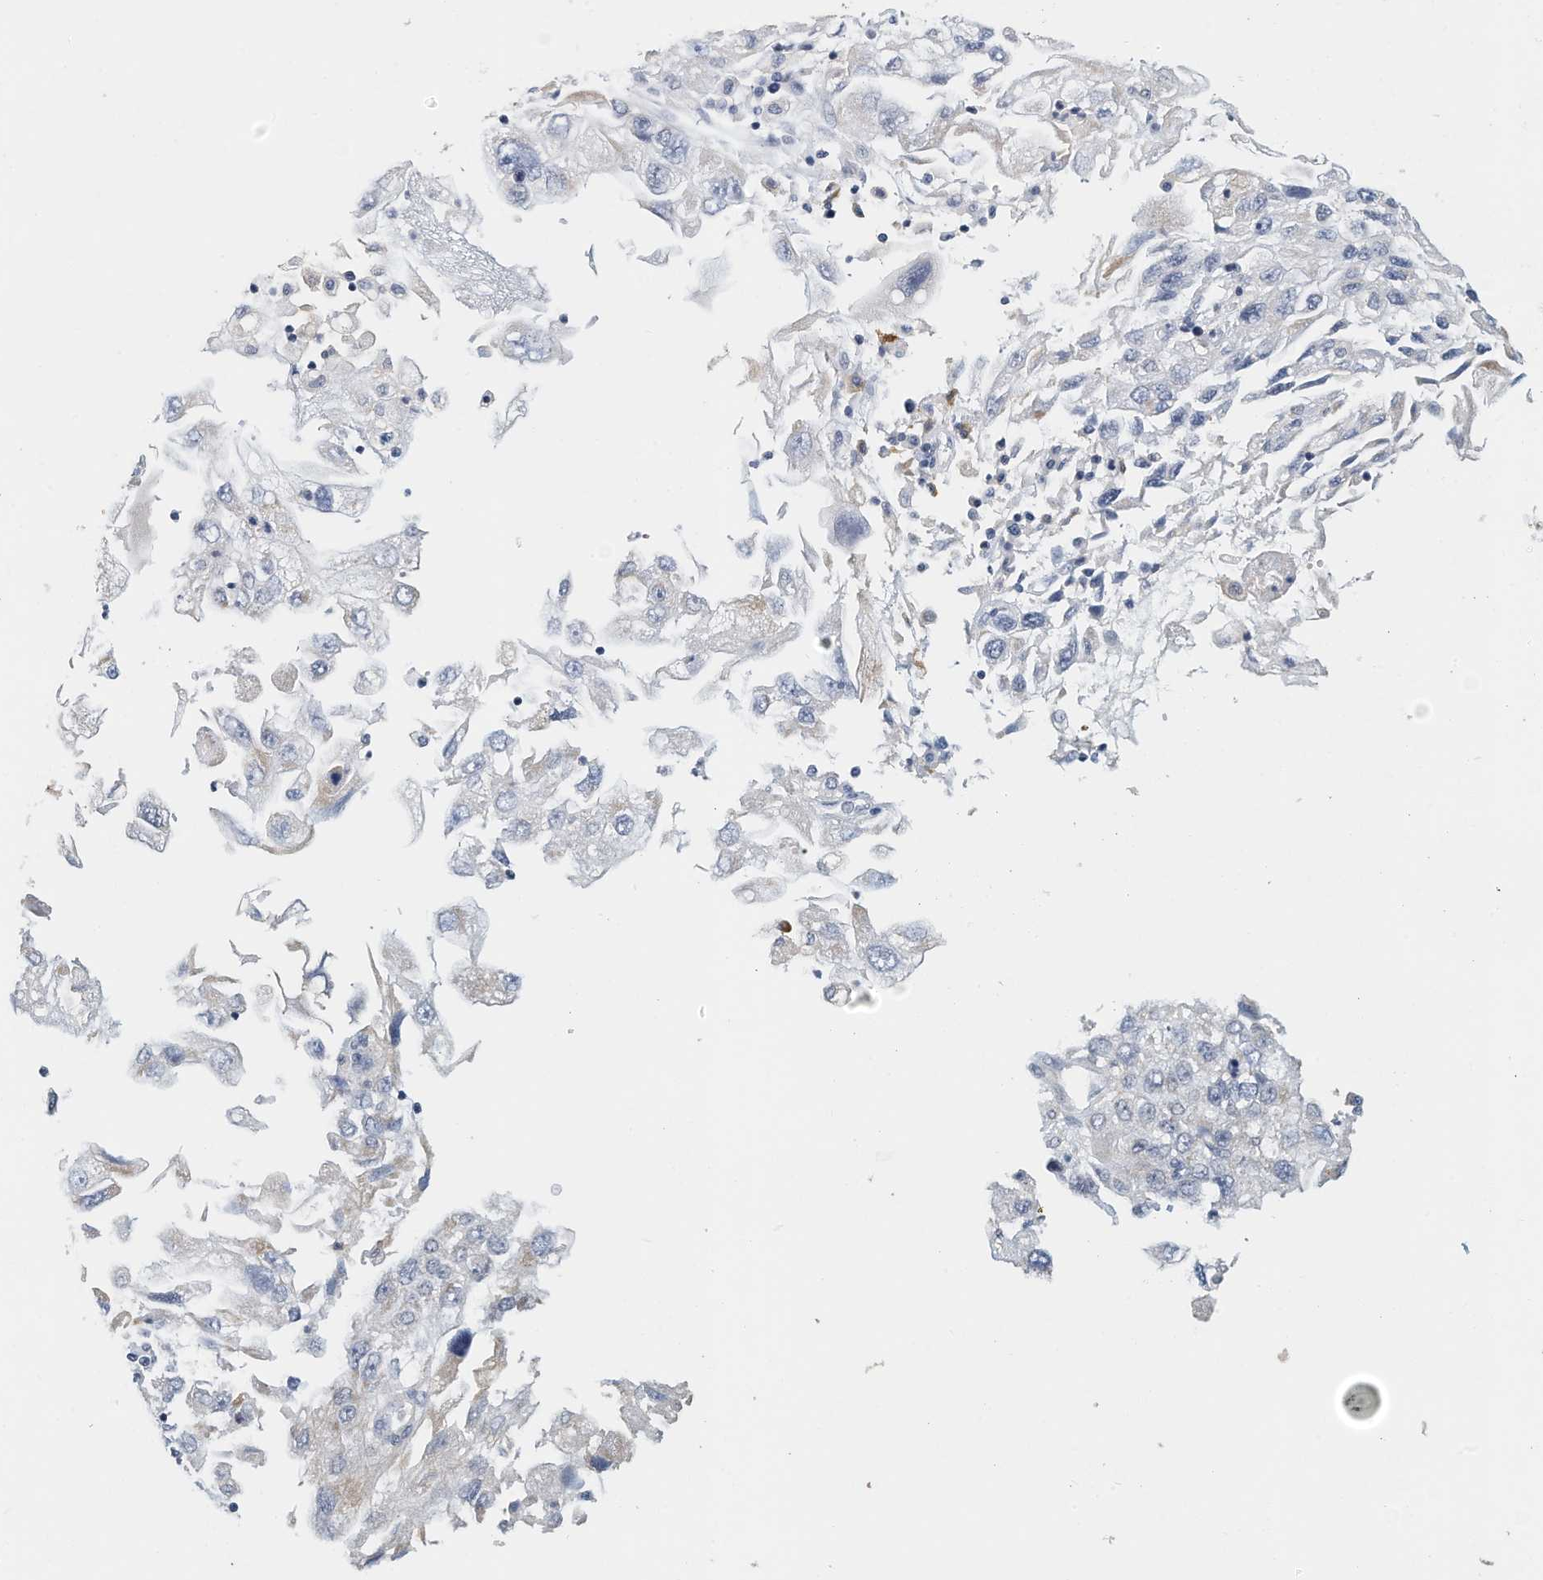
{"staining": {"intensity": "negative", "quantity": "none", "location": "none"}, "tissue": "endometrial cancer", "cell_type": "Tumor cells", "image_type": "cancer", "snomed": [{"axis": "morphology", "description": "Adenocarcinoma, NOS"}, {"axis": "topography", "description": "Endometrium"}], "caption": "Immunohistochemical staining of human endometrial adenocarcinoma displays no significant staining in tumor cells.", "gene": "MICAL1", "patient": {"sex": "female", "age": 49}}